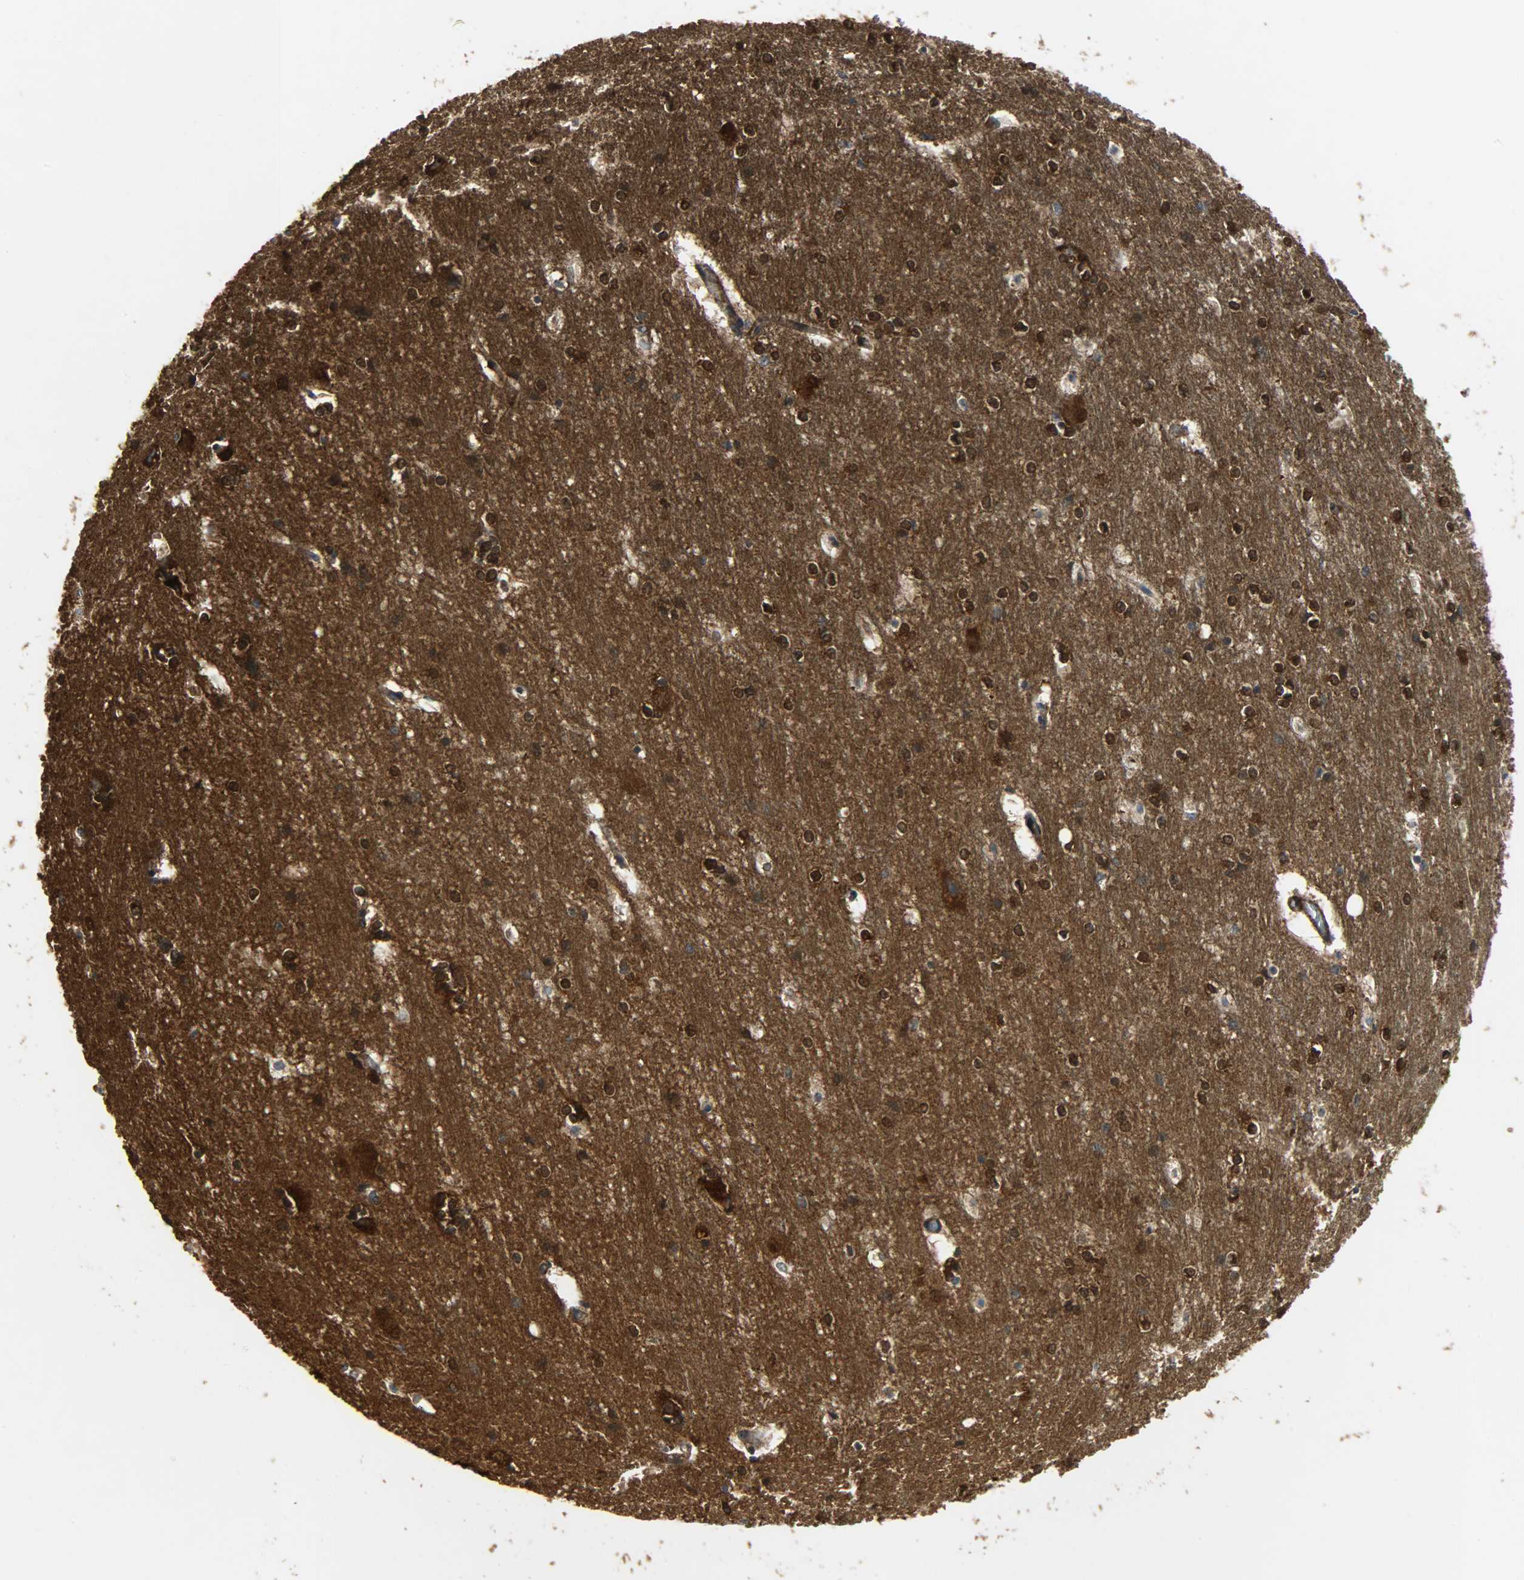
{"staining": {"intensity": "strong", "quantity": ">75%", "location": "cytoplasmic/membranous,nuclear"}, "tissue": "hippocampus", "cell_type": "Glial cells", "image_type": "normal", "snomed": [{"axis": "morphology", "description": "Normal tissue, NOS"}, {"axis": "topography", "description": "Hippocampus"}], "caption": "High-power microscopy captured an IHC photomicrograph of unremarkable hippocampus, revealing strong cytoplasmic/membranous,nuclear staining in approximately >75% of glial cells.", "gene": "C1orf198", "patient": {"sex": "female", "age": 19}}